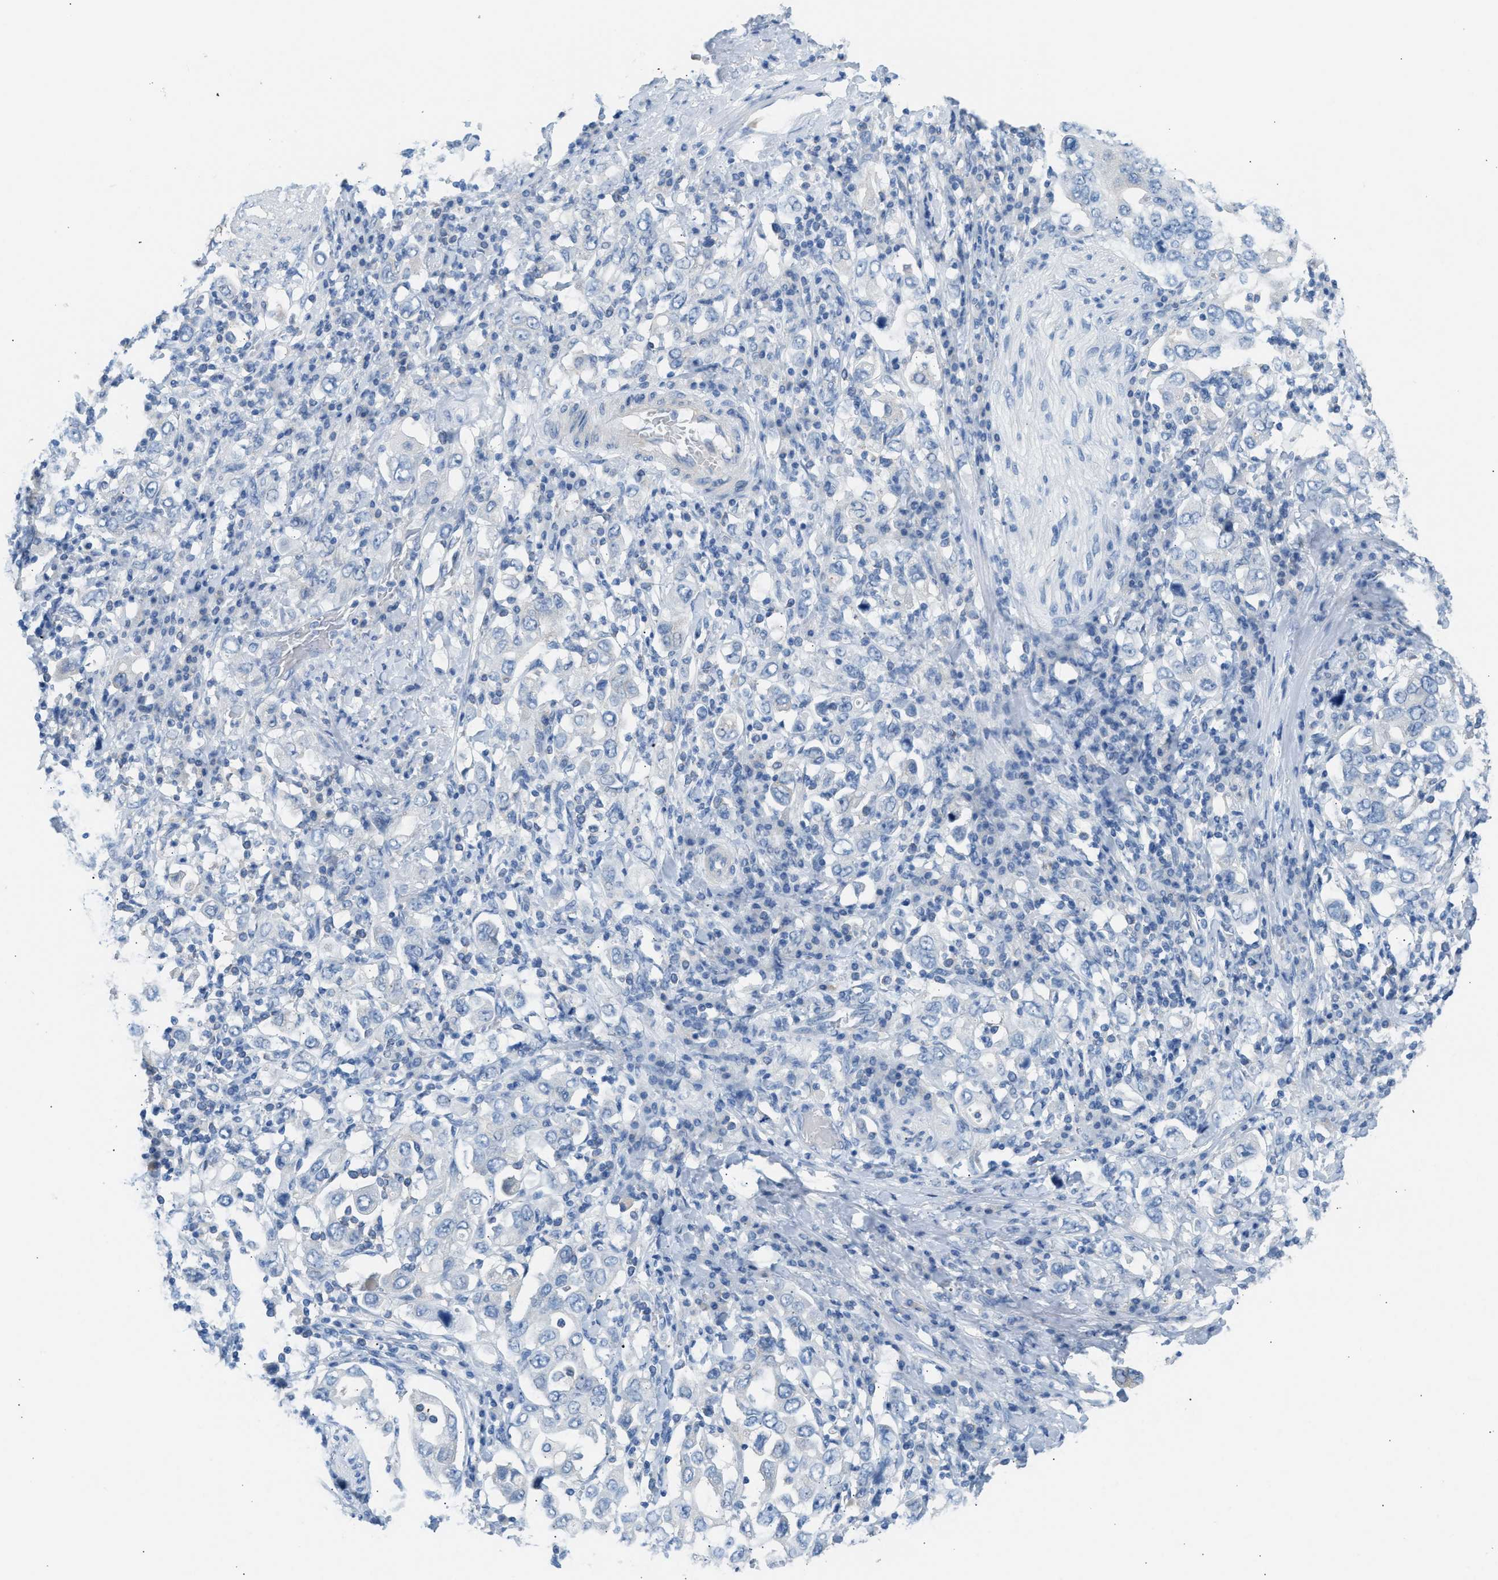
{"staining": {"intensity": "negative", "quantity": "none", "location": "none"}, "tissue": "stomach cancer", "cell_type": "Tumor cells", "image_type": "cancer", "snomed": [{"axis": "morphology", "description": "Adenocarcinoma, NOS"}, {"axis": "topography", "description": "Stomach, upper"}], "caption": "Adenocarcinoma (stomach) was stained to show a protein in brown. There is no significant staining in tumor cells.", "gene": "ERBB2", "patient": {"sex": "male", "age": 62}}